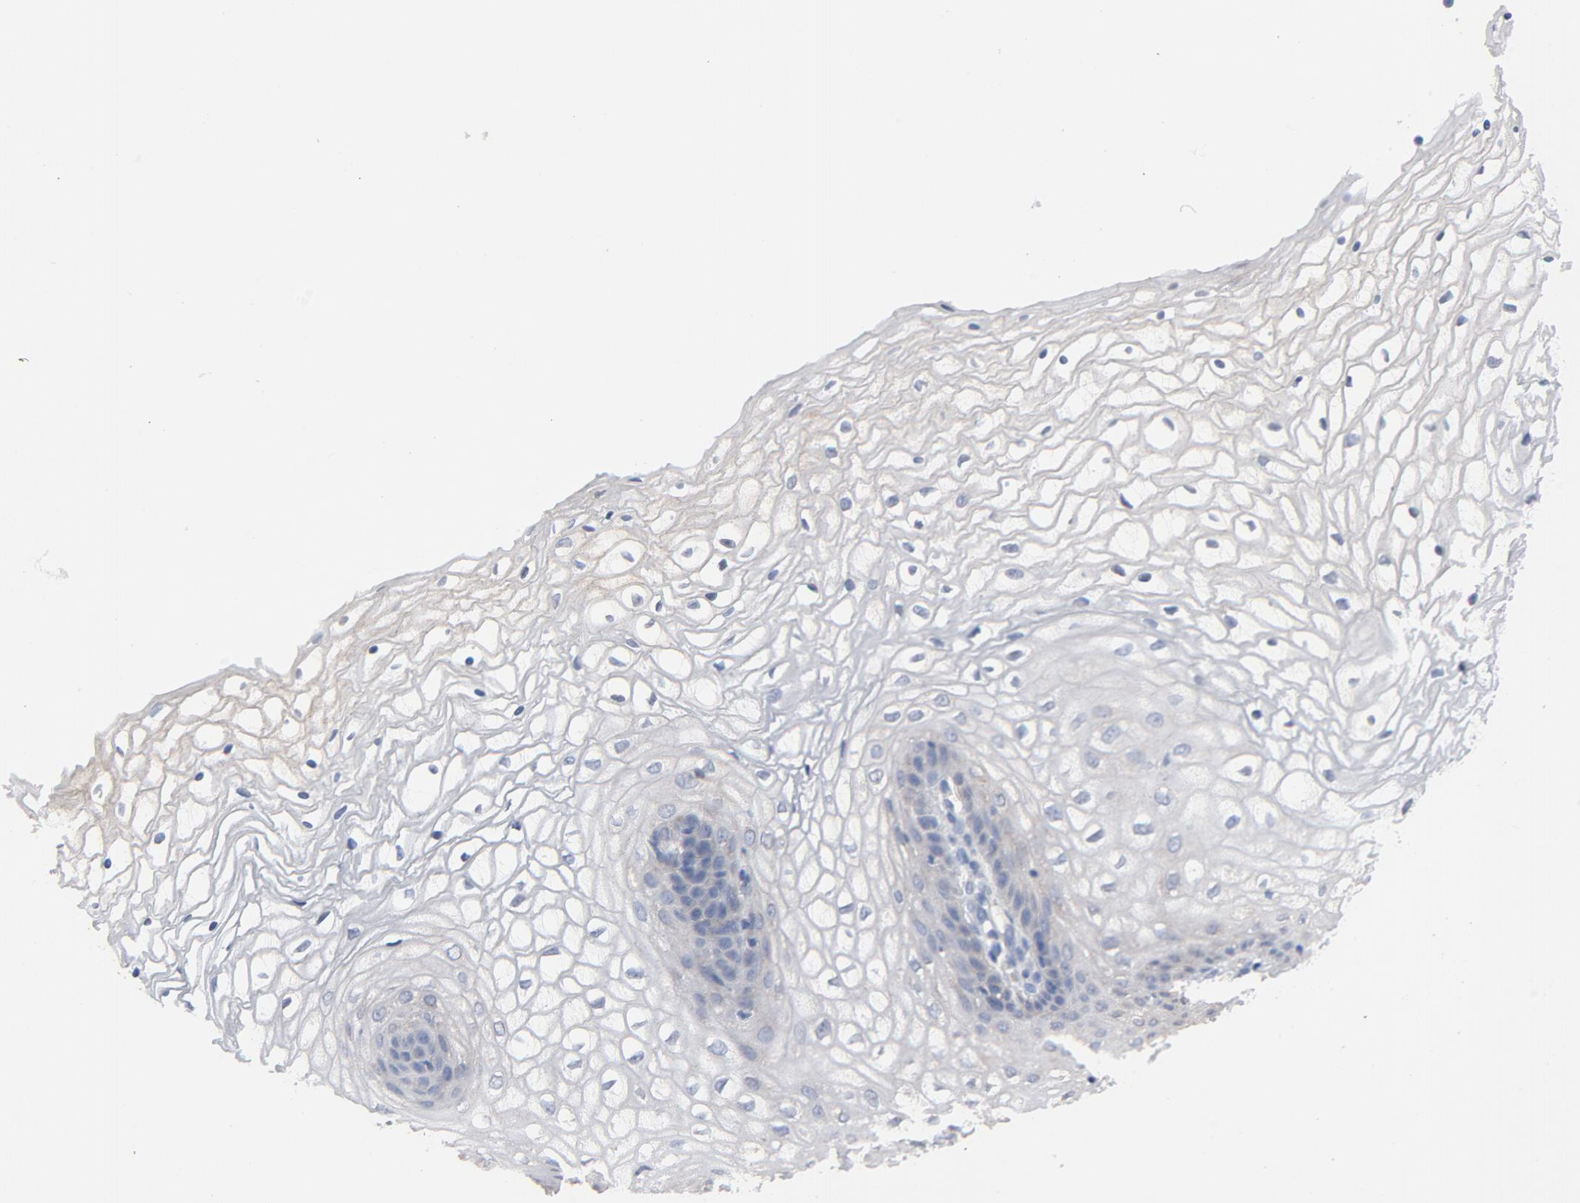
{"staining": {"intensity": "negative", "quantity": "none", "location": "none"}, "tissue": "vagina", "cell_type": "Squamous epithelial cells", "image_type": "normal", "snomed": [{"axis": "morphology", "description": "Normal tissue, NOS"}, {"axis": "topography", "description": "Vagina"}], "caption": "High magnification brightfield microscopy of normal vagina stained with DAB (brown) and counterstained with hematoxylin (blue): squamous epithelial cells show no significant staining.", "gene": "PRDX1", "patient": {"sex": "female", "age": 34}}